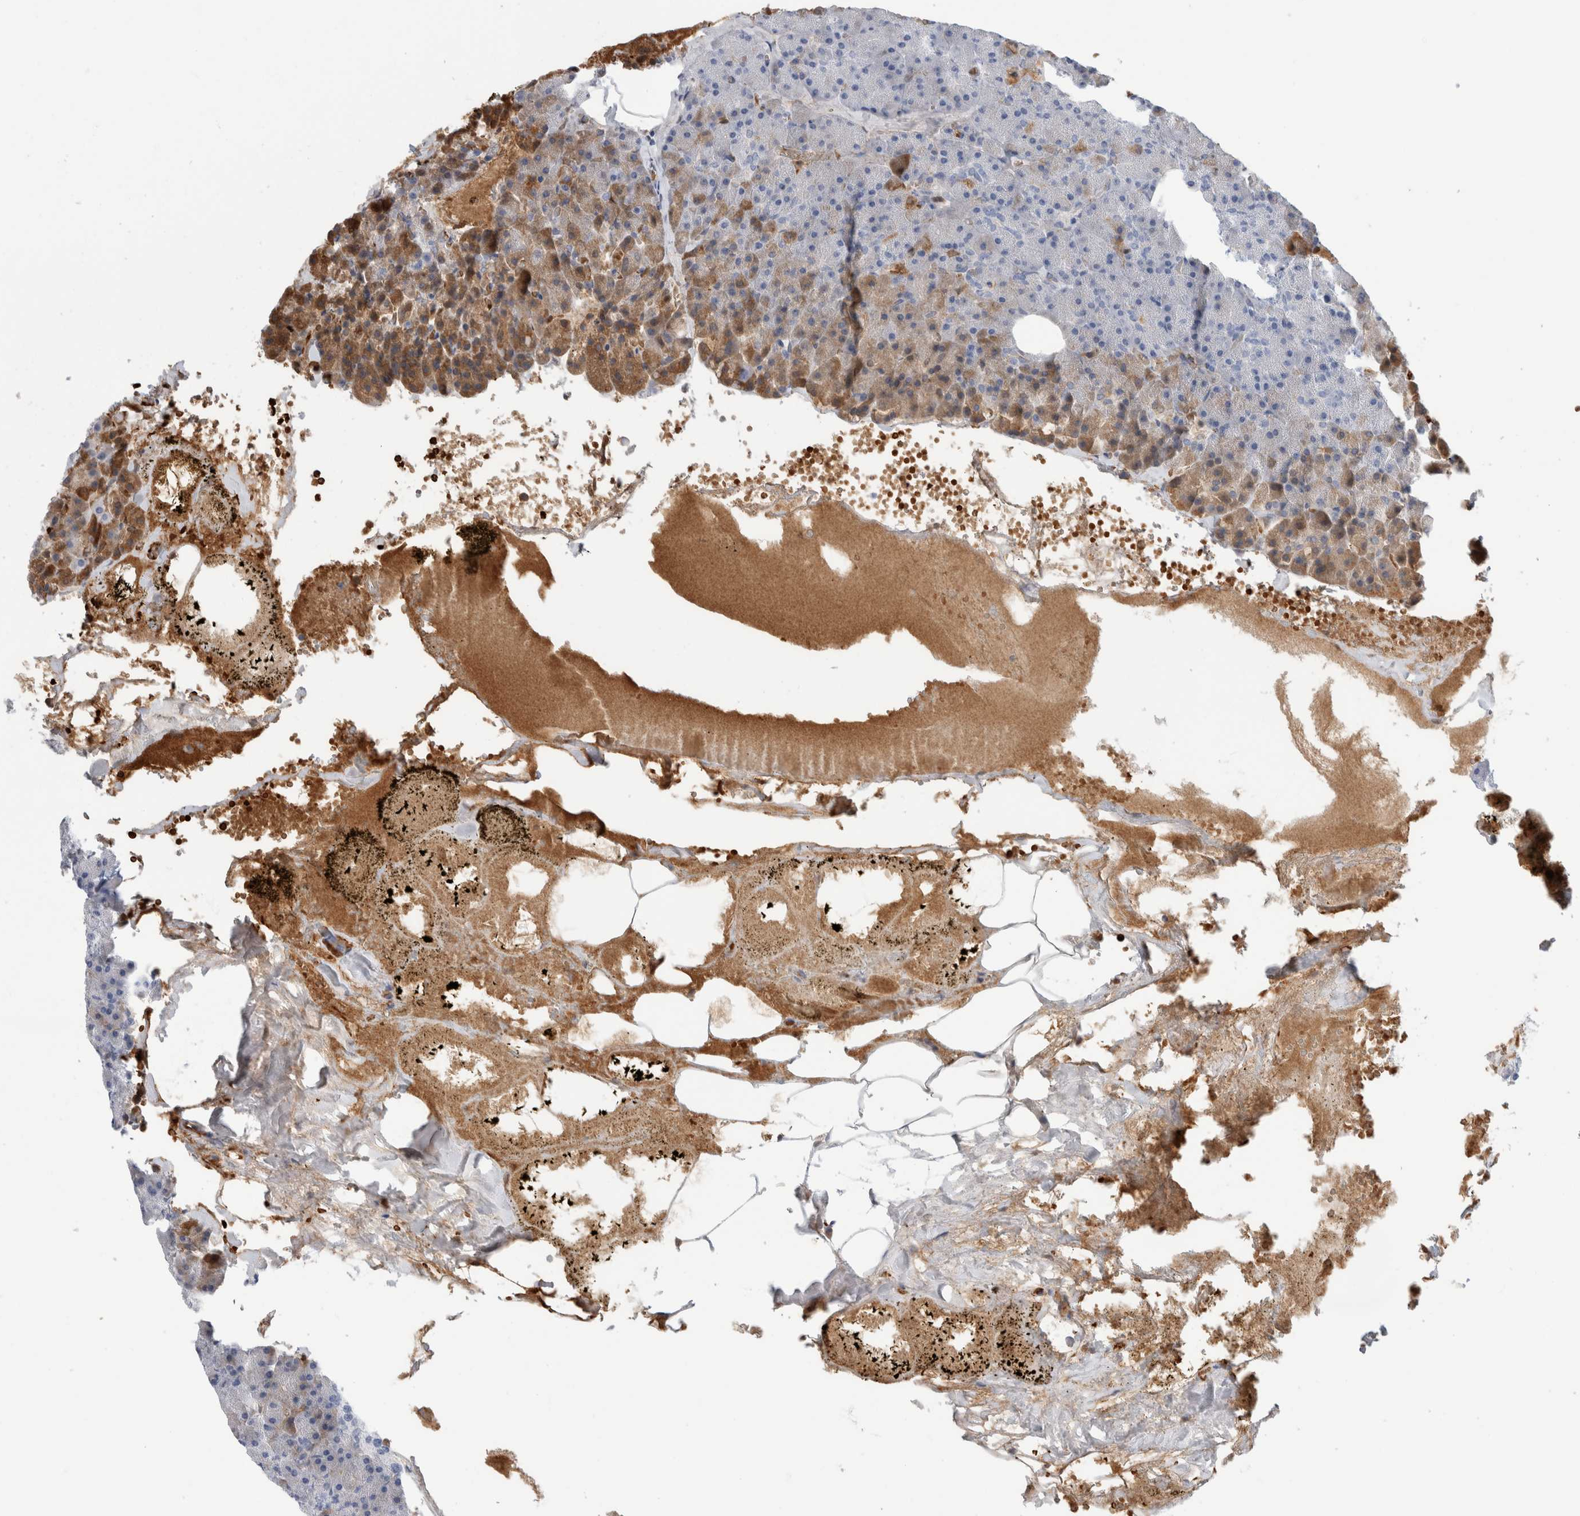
{"staining": {"intensity": "weak", "quantity": "<25%", "location": "cytoplasmic/membranous"}, "tissue": "pancreas", "cell_type": "Exocrine glandular cells", "image_type": "normal", "snomed": [{"axis": "morphology", "description": "Normal tissue, NOS"}, {"axis": "morphology", "description": "Carcinoid, malignant, NOS"}, {"axis": "topography", "description": "Pancreas"}], "caption": "This is an immunohistochemistry (IHC) histopathology image of benign human pancreas. There is no expression in exocrine glandular cells.", "gene": "CA1", "patient": {"sex": "female", "age": 35}}